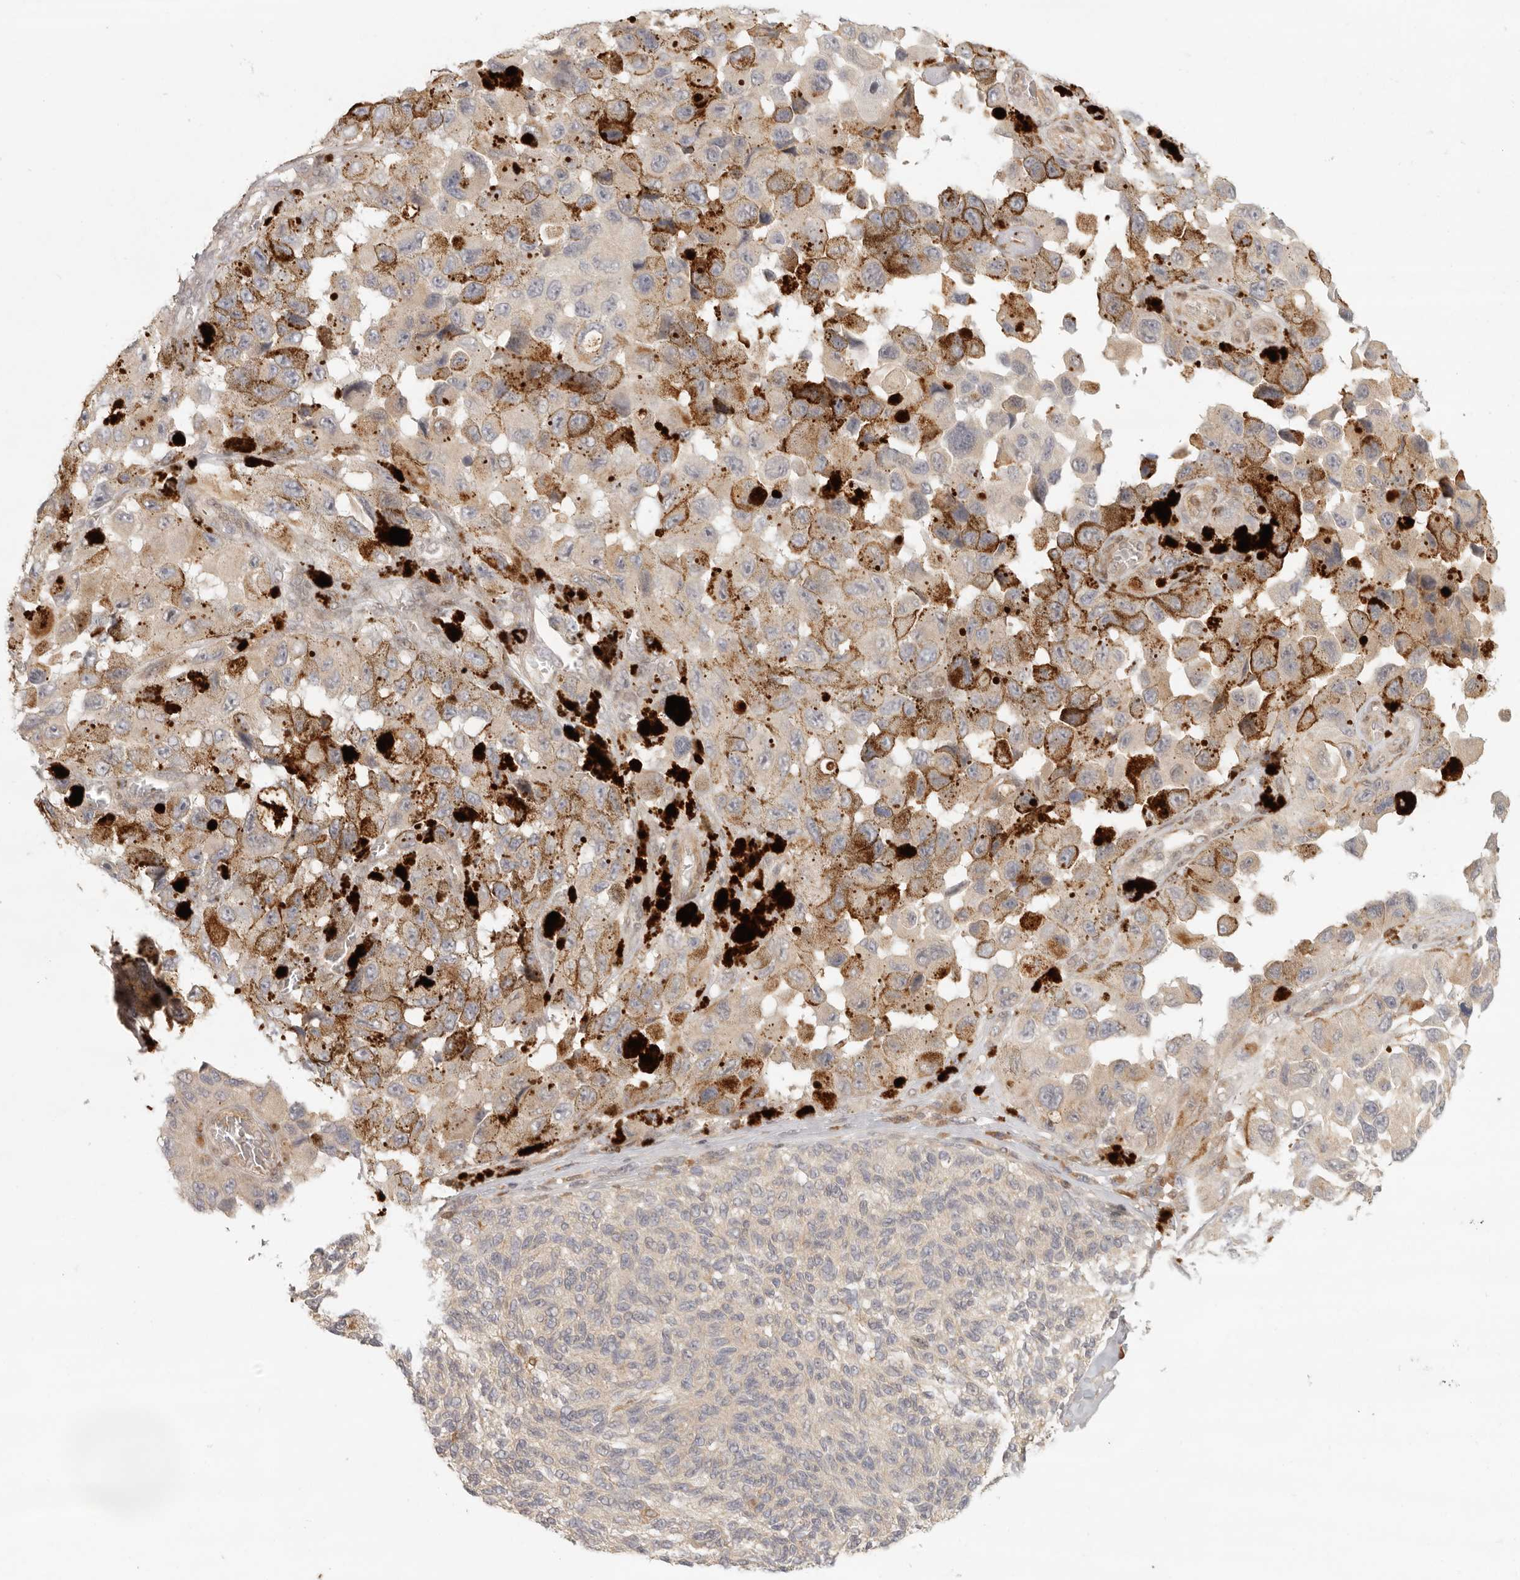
{"staining": {"intensity": "negative", "quantity": "none", "location": "none"}, "tissue": "melanoma", "cell_type": "Tumor cells", "image_type": "cancer", "snomed": [{"axis": "morphology", "description": "Malignant melanoma, NOS"}, {"axis": "topography", "description": "Skin"}], "caption": "Malignant melanoma stained for a protein using immunohistochemistry (IHC) displays no positivity tumor cells.", "gene": "AHDC1", "patient": {"sex": "female", "age": 73}}